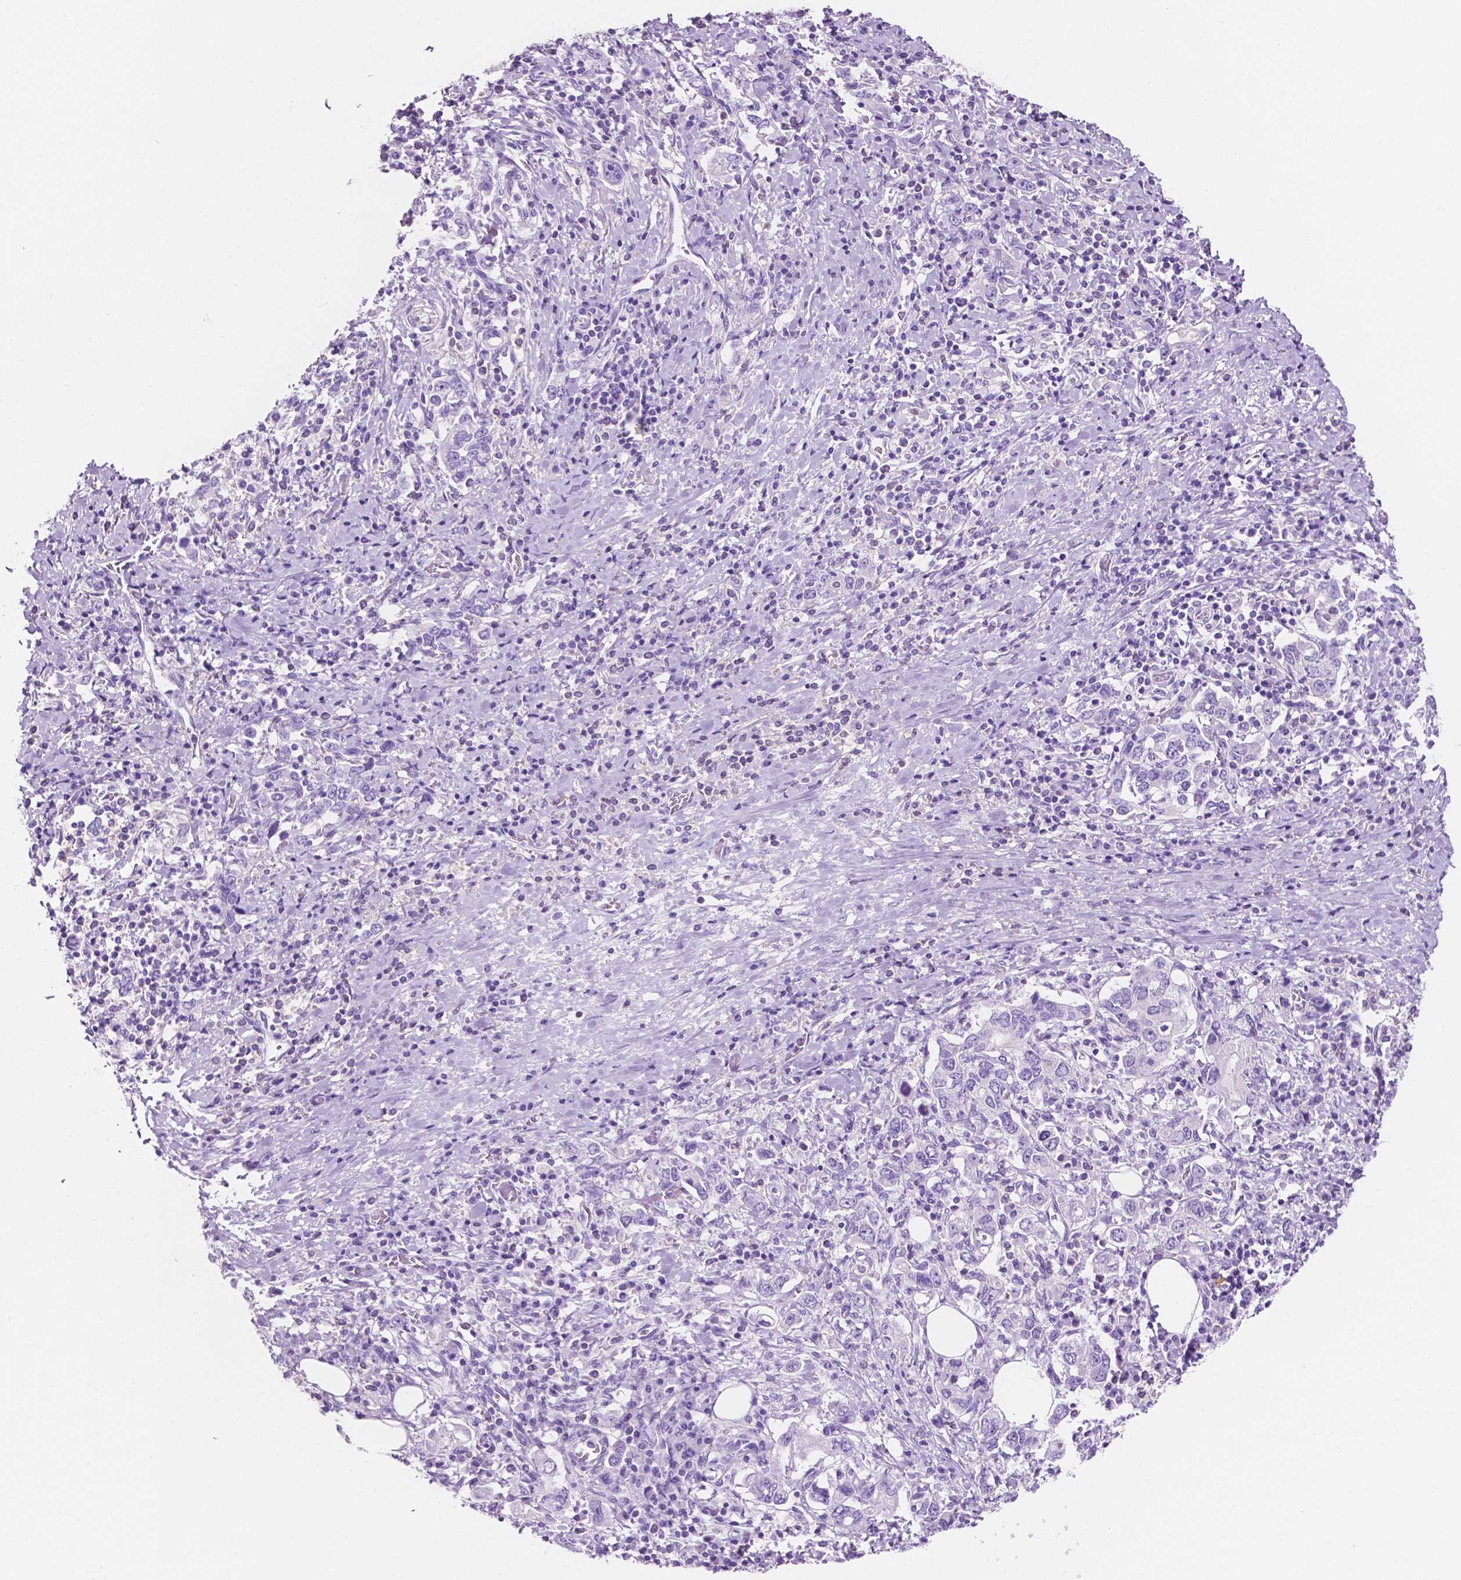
{"staining": {"intensity": "negative", "quantity": "none", "location": "none"}, "tissue": "stomach cancer", "cell_type": "Tumor cells", "image_type": "cancer", "snomed": [{"axis": "morphology", "description": "Adenocarcinoma, NOS"}, {"axis": "topography", "description": "Stomach, upper"}, {"axis": "topography", "description": "Stomach"}], "caption": "DAB (3,3'-diaminobenzidine) immunohistochemical staining of human stomach adenocarcinoma shows no significant staining in tumor cells.", "gene": "IGFN1", "patient": {"sex": "male", "age": 62}}